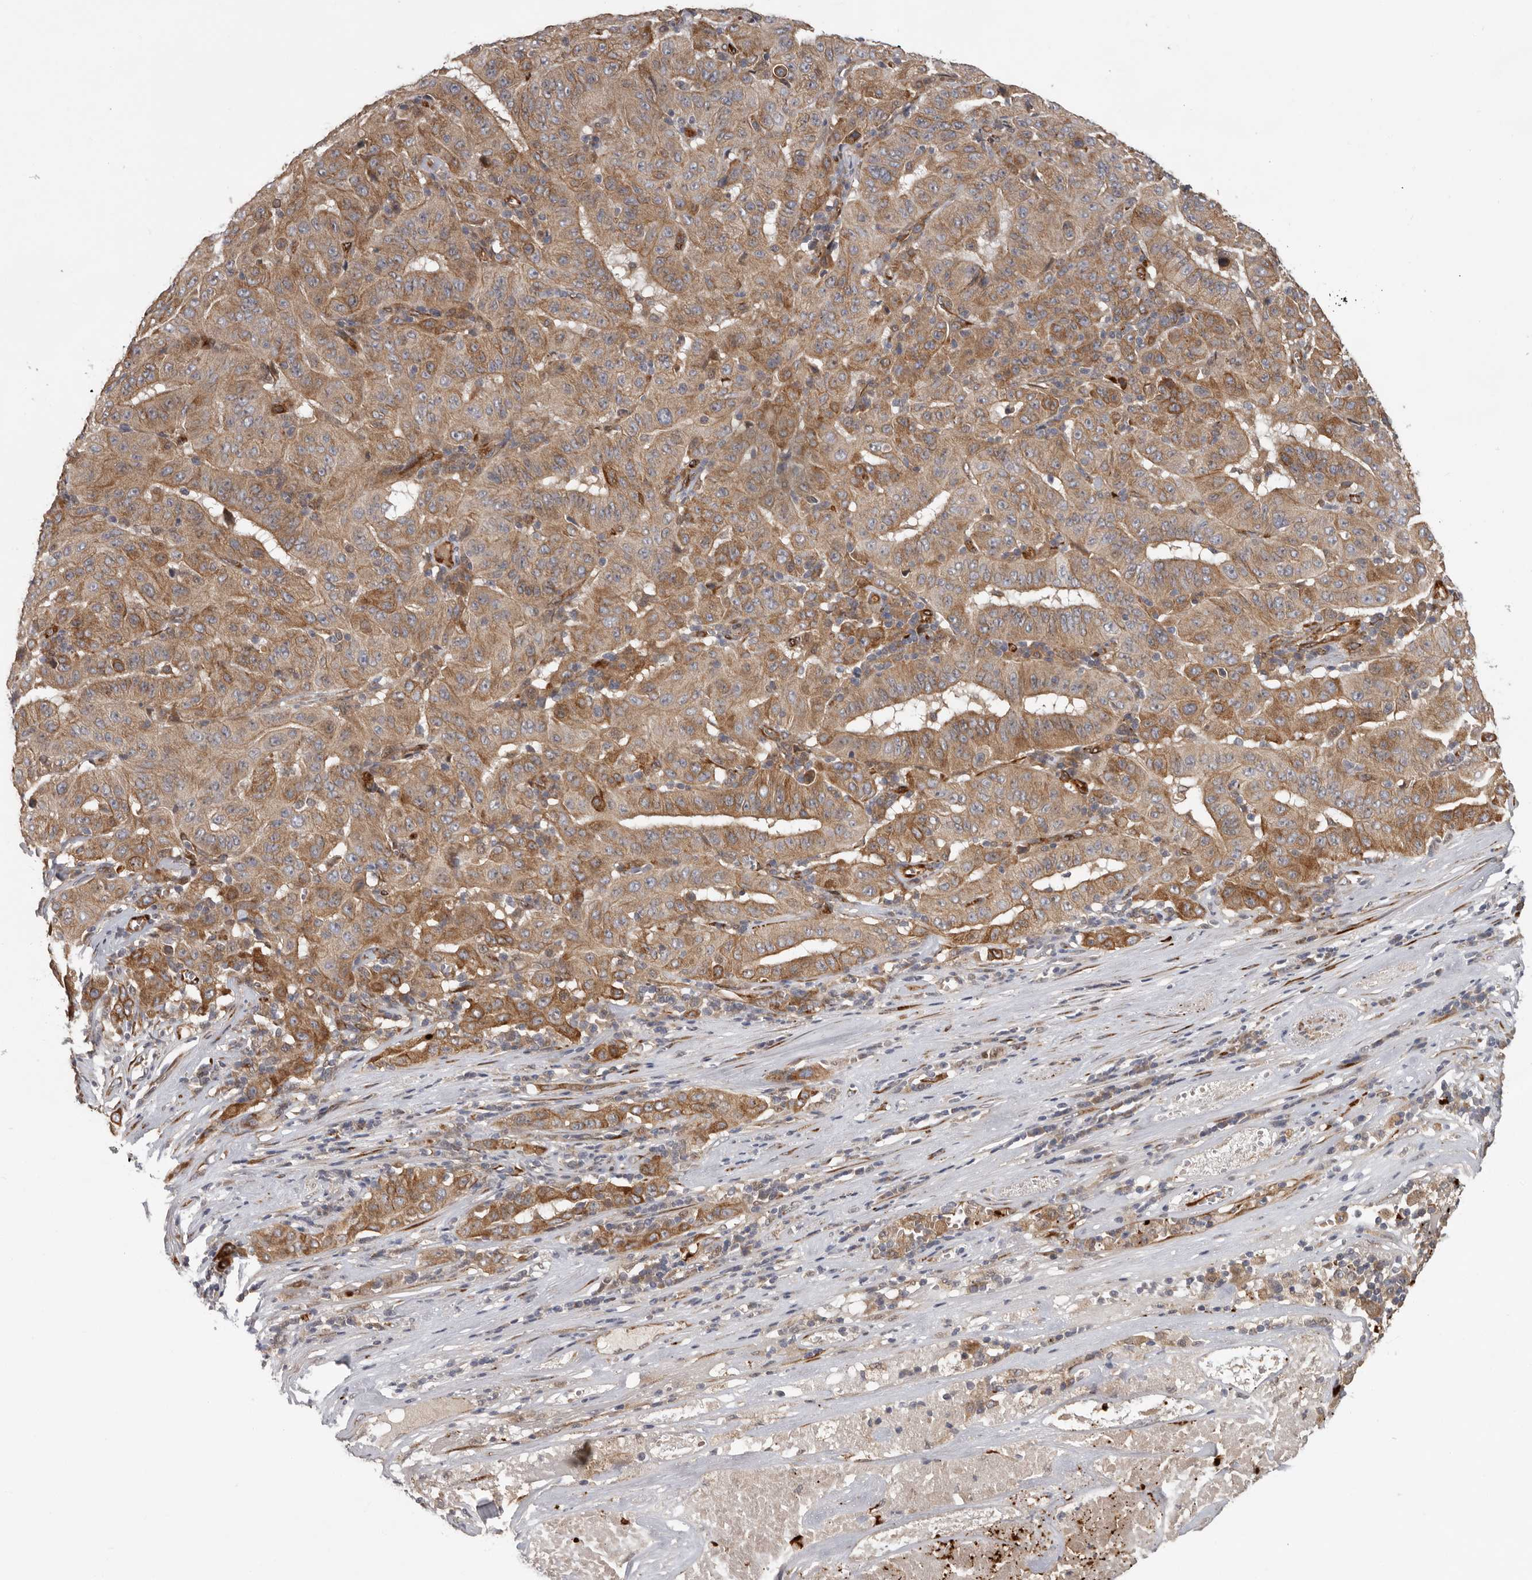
{"staining": {"intensity": "moderate", "quantity": ">75%", "location": "cytoplasmic/membranous"}, "tissue": "pancreatic cancer", "cell_type": "Tumor cells", "image_type": "cancer", "snomed": [{"axis": "morphology", "description": "Adenocarcinoma, NOS"}, {"axis": "topography", "description": "Pancreas"}], "caption": "Immunohistochemistry photomicrograph of neoplastic tissue: adenocarcinoma (pancreatic) stained using immunohistochemistry (IHC) displays medium levels of moderate protein expression localized specifically in the cytoplasmic/membranous of tumor cells, appearing as a cytoplasmic/membranous brown color.", "gene": "MTF1", "patient": {"sex": "male", "age": 63}}